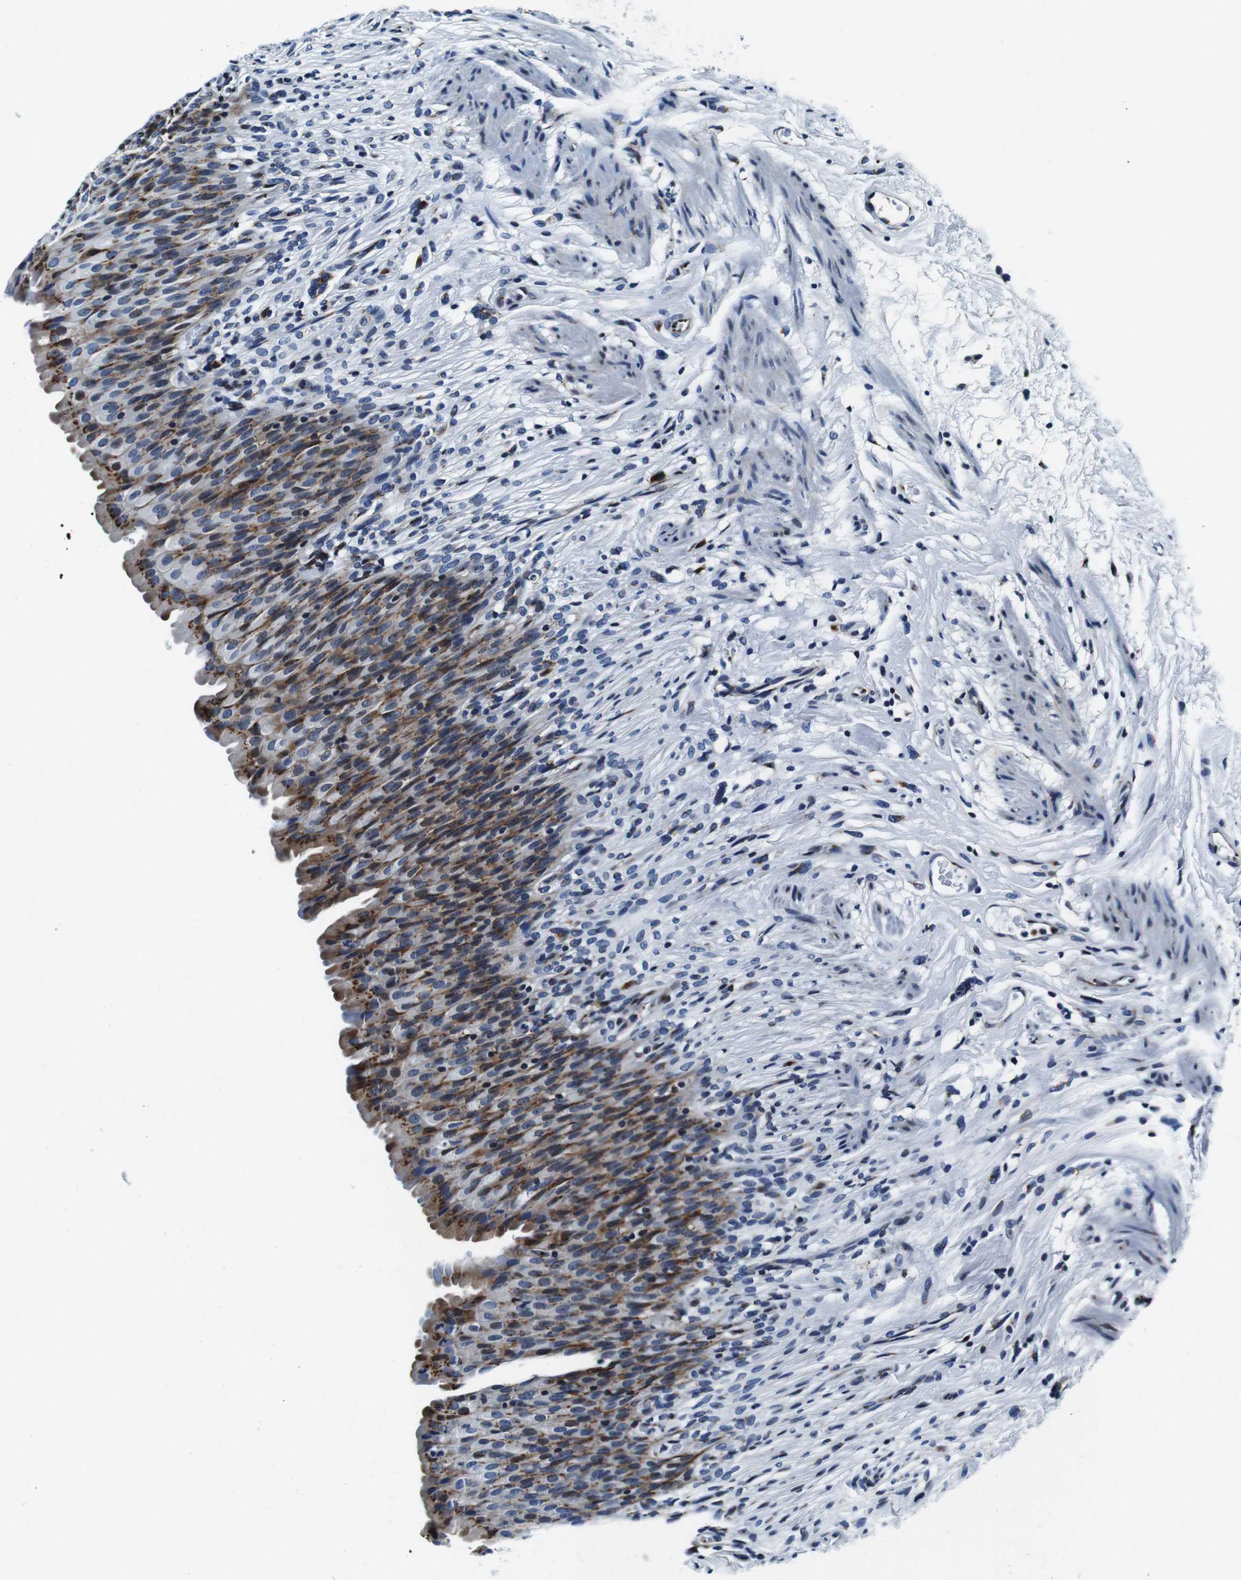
{"staining": {"intensity": "moderate", "quantity": "25%-75%", "location": "cytoplasmic/membranous"}, "tissue": "urinary bladder", "cell_type": "Urothelial cells", "image_type": "normal", "snomed": [{"axis": "morphology", "description": "Normal tissue, NOS"}, {"axis": "topography", "description": "Urinary bladder"}], "caption": "Moderate cytoplasmic/membranous positivity is appreciated in approximately 25%-75% of urothelial cells in unremarkable urinary bladder.", "gene": "FAR2", "patient": {"sex": "female", "age": 79}}